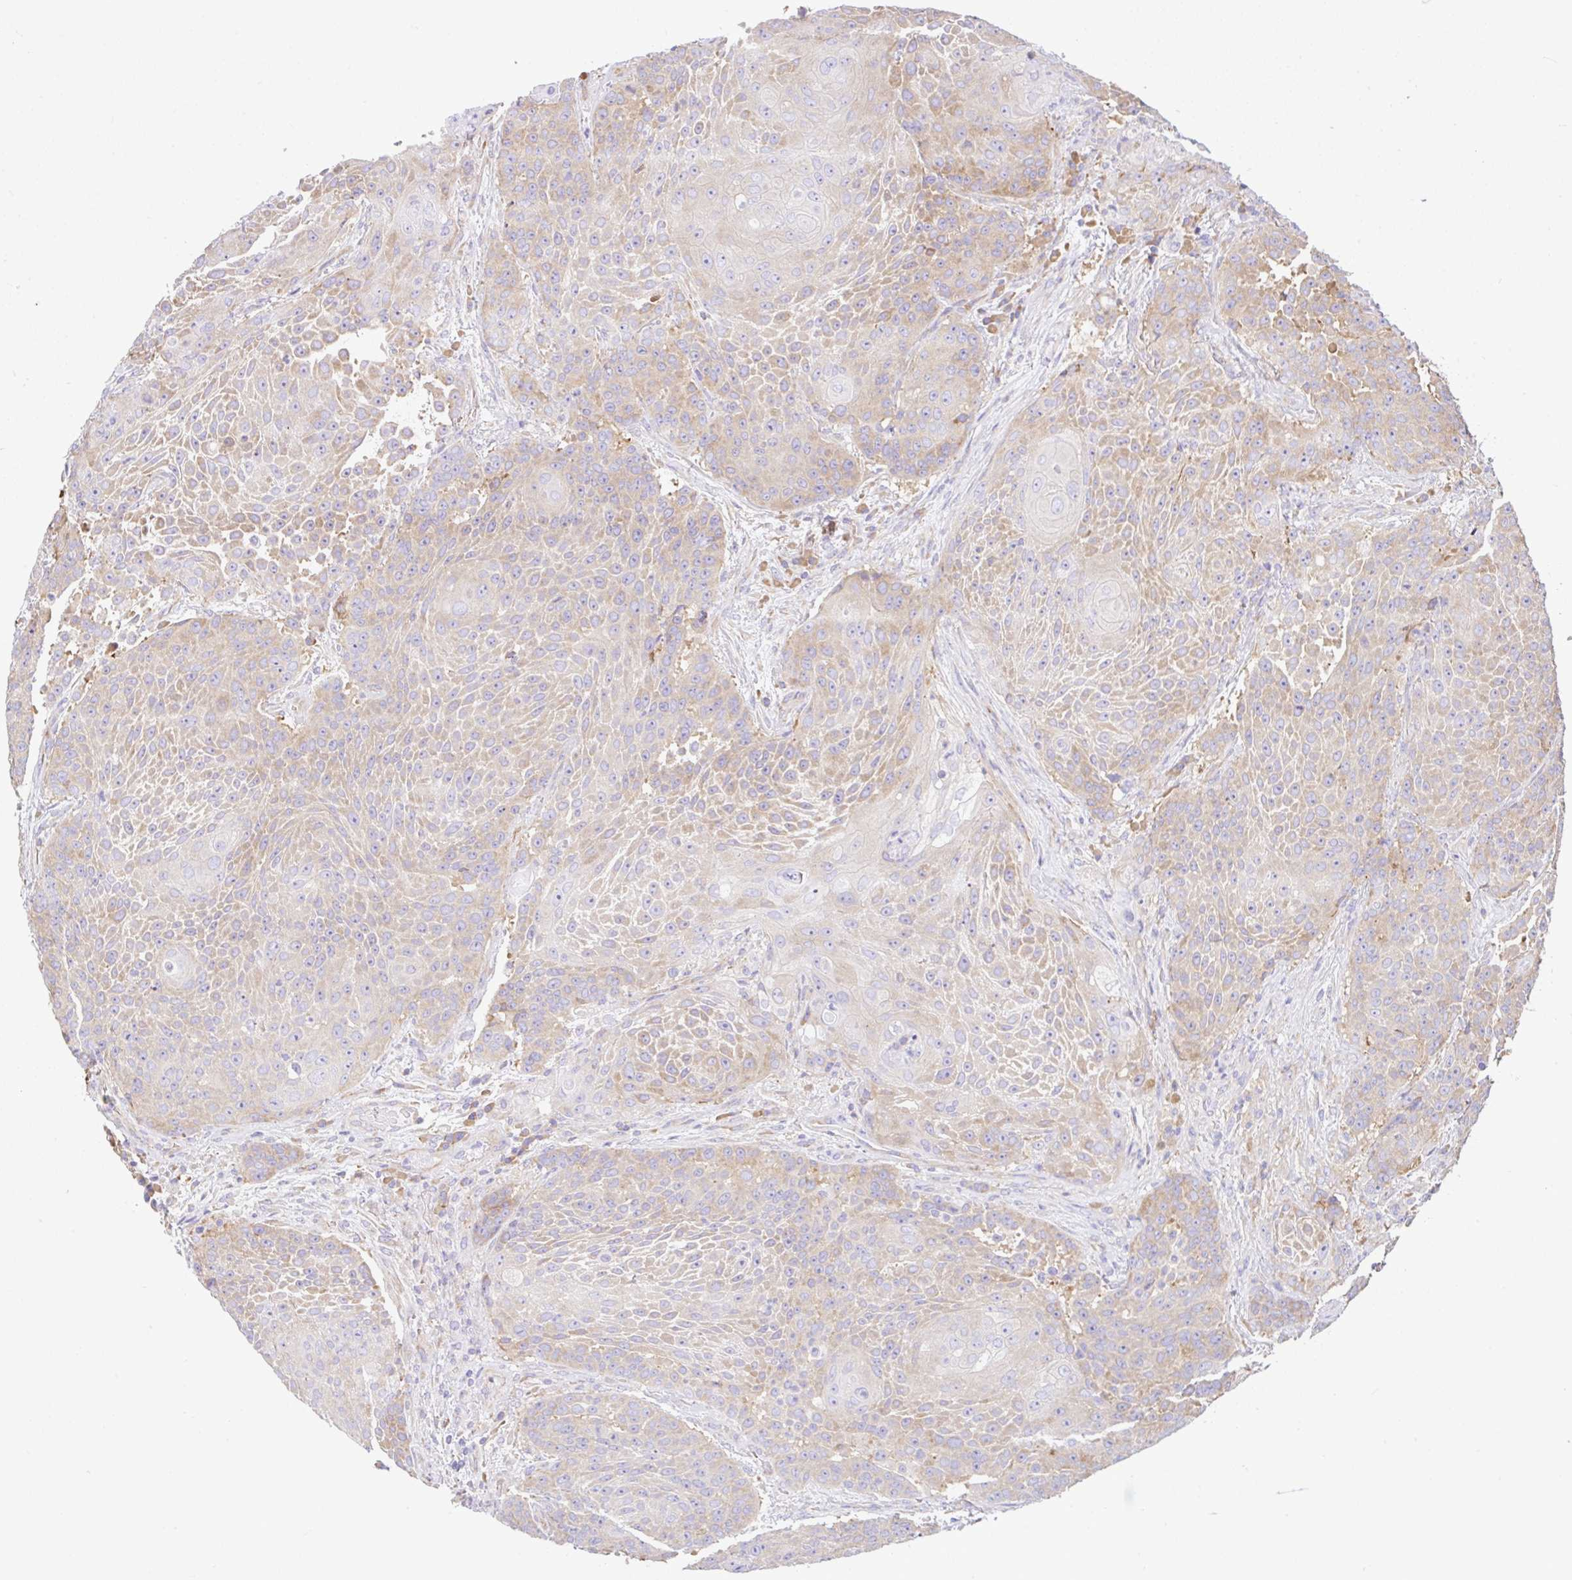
{"staining": {"intensity": "weak", "quantity": "25%-75%", "location": "cytoplasmic/membranous"}, "tissue": "urothelial cancer", "cell_type": "Tumor cells", "image_type": "cancer", "snomed": [{"axis": "morphology", "description": "Urothelial carcinoma, High grade"}, {"axis": "topography", "description": "Urinary bladder"}], "caption": "A brown stain labels weak cytoplasmic/membranous positivity of a protein in human urothelial cancer tumor cells. Using DAB (brown) and hematoxylin (blue) stains, captured at high magnification using brightfield microscopy.", "gene": "GFPT2", "patient": {"sex": "female", "age": 63}}